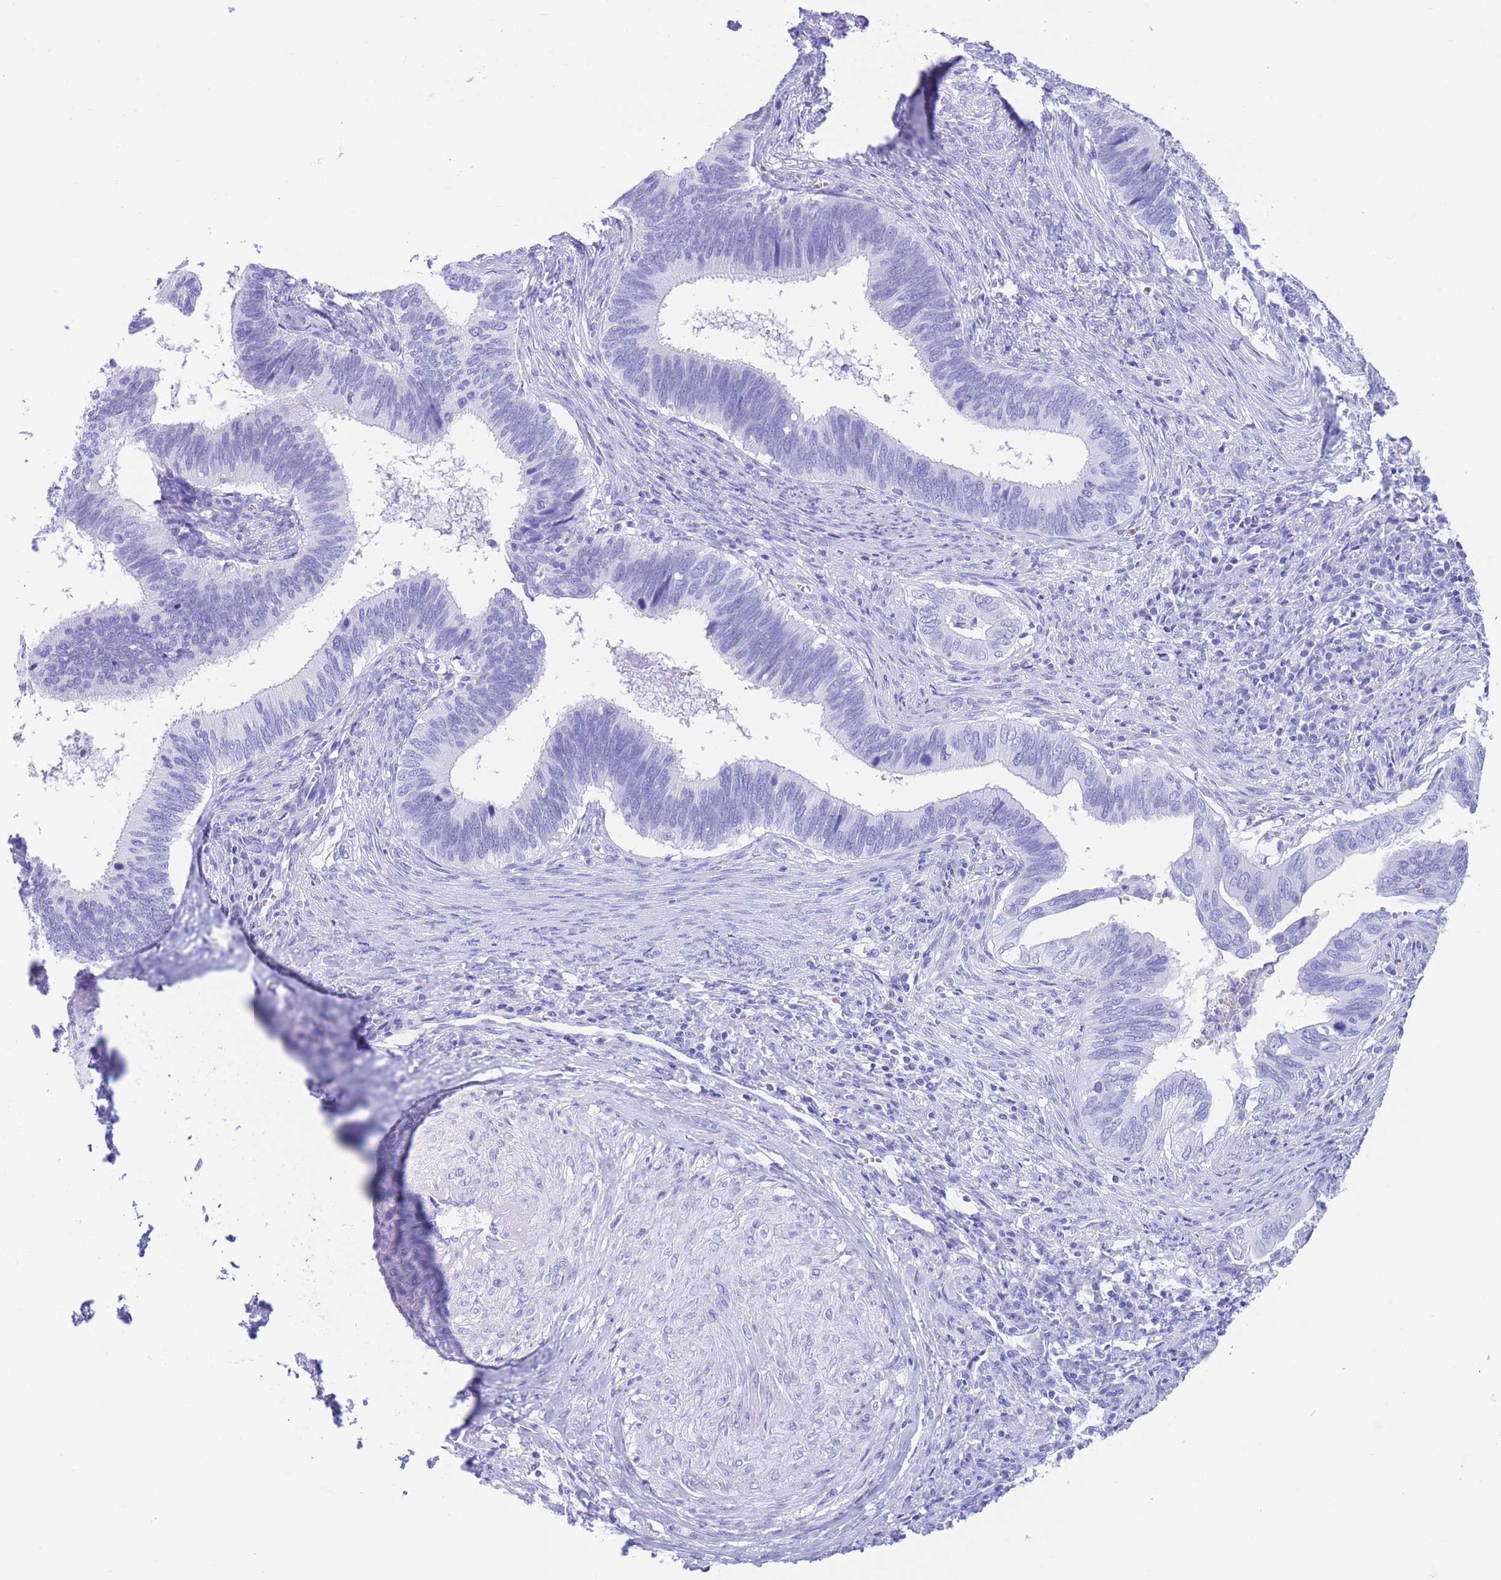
{"staining": {"intensity": "negative", "quantity": "none", "location": "none"}, "tissue": "cervical cancer", "cell_type": "Tumor cells", "image_type": "cancer", "snomed": [{"axis": "morphology", "description": "Adenocarcinoma, NOS"}, {"axis": "topography", "description": "Cervix"}], "caption": "Human cervical adenocarcinoma stained for a protein using IHC shows no expression in tumor cells.", "gene": "SLCO1B3", "patient": {"sex": "female", "age": 42}}